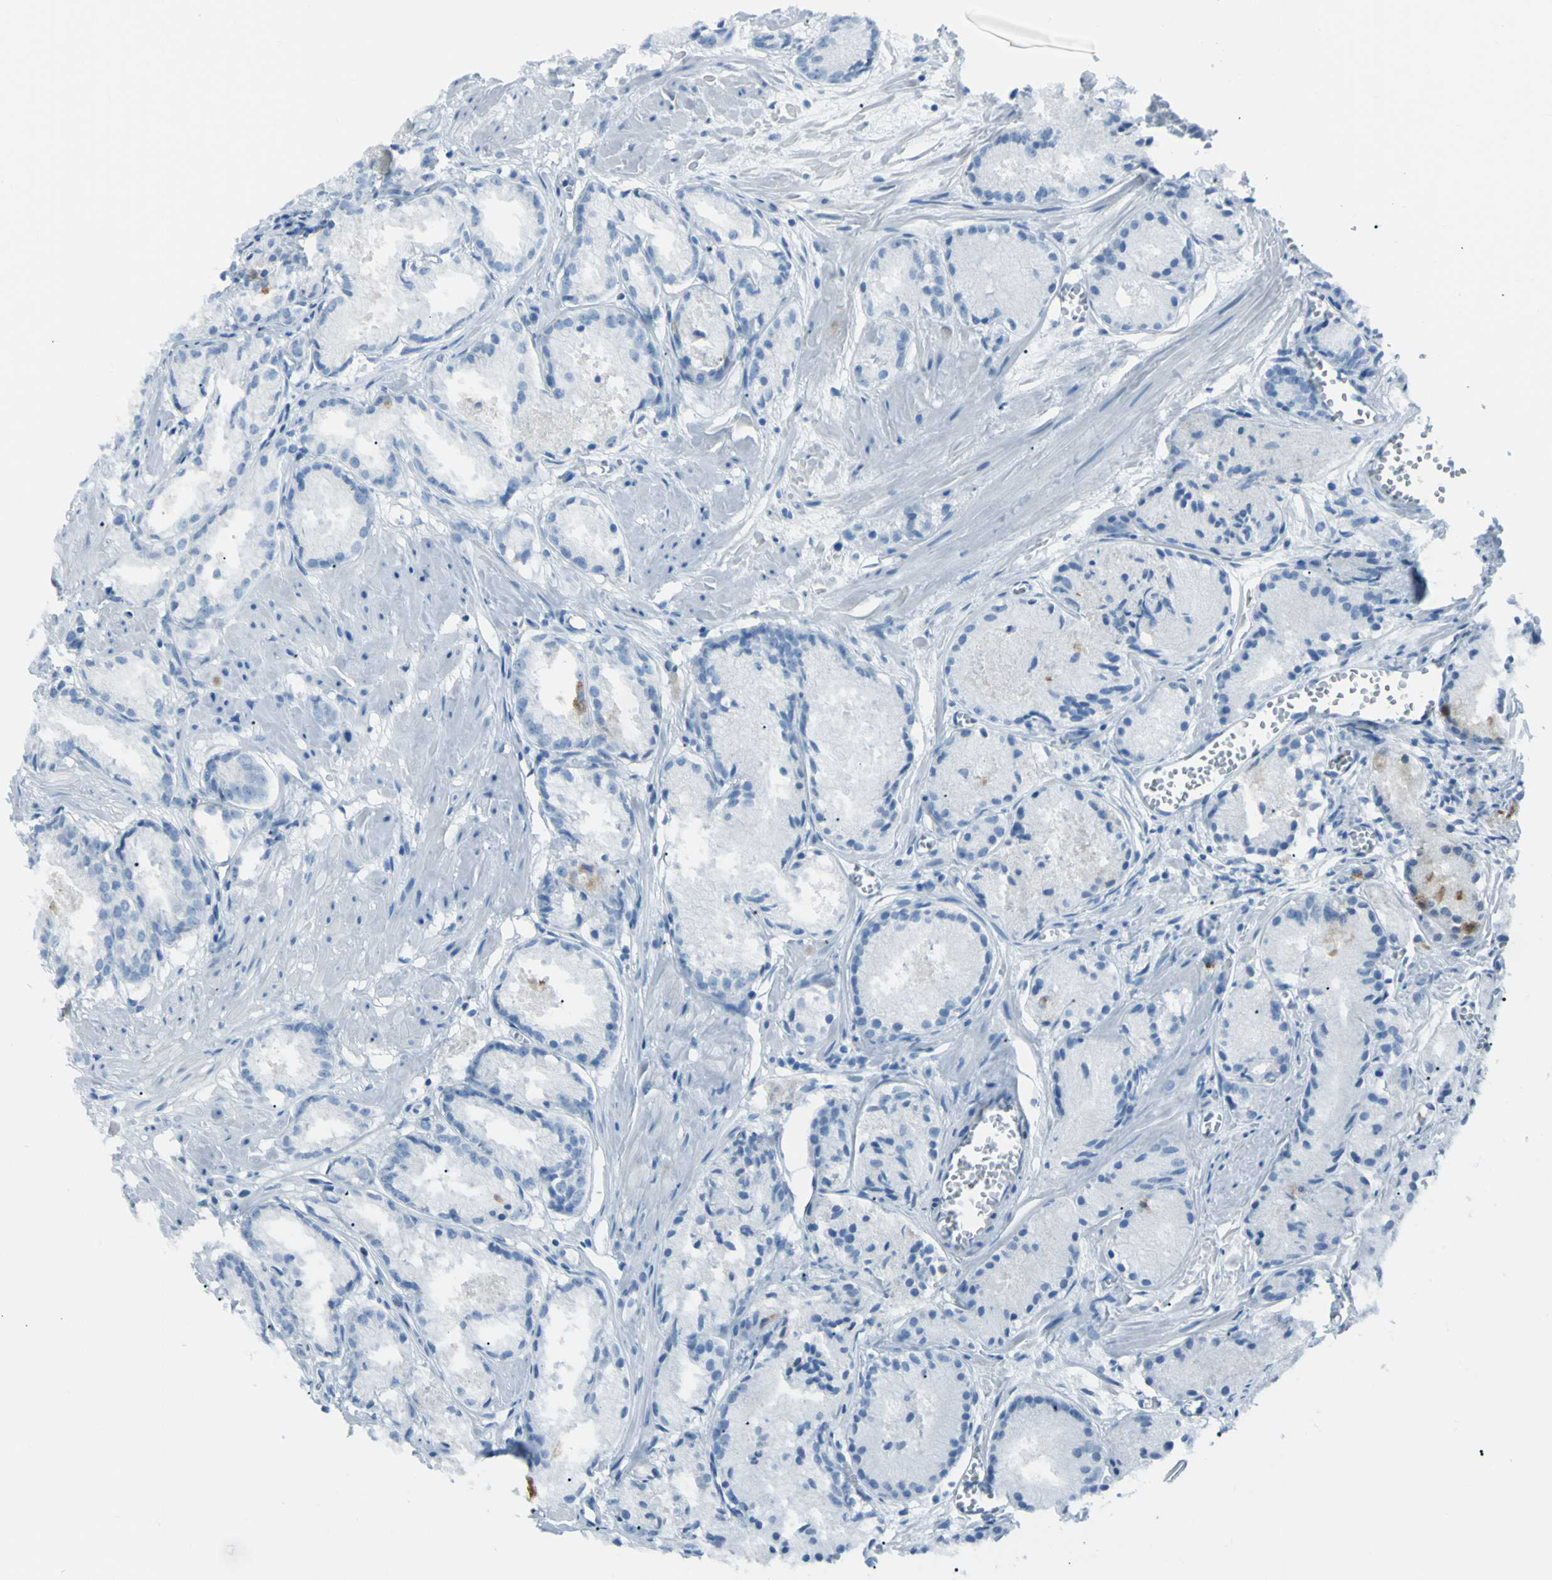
{"staining": {"intensity": "negative", "quantity": "none", "location": "none"}, "tissue": "prostate cancer", "cell_type": "Tumor cells", "image_type": "cancer", "snomed": [{"axis": "morphology", "description": "Adenocarcinoma, Low grade"}, {"axis": "topography", "description": "Prostate"}], "caption": "IHC photomicrograph of neoplastic tissue: human low-grade adenocarcinoma (prostate) stained with DAB demonstrates no significant protein expression in tumor cells.", "gene": "TFPI2", "patient": {"sex": "male", "age": 72}}